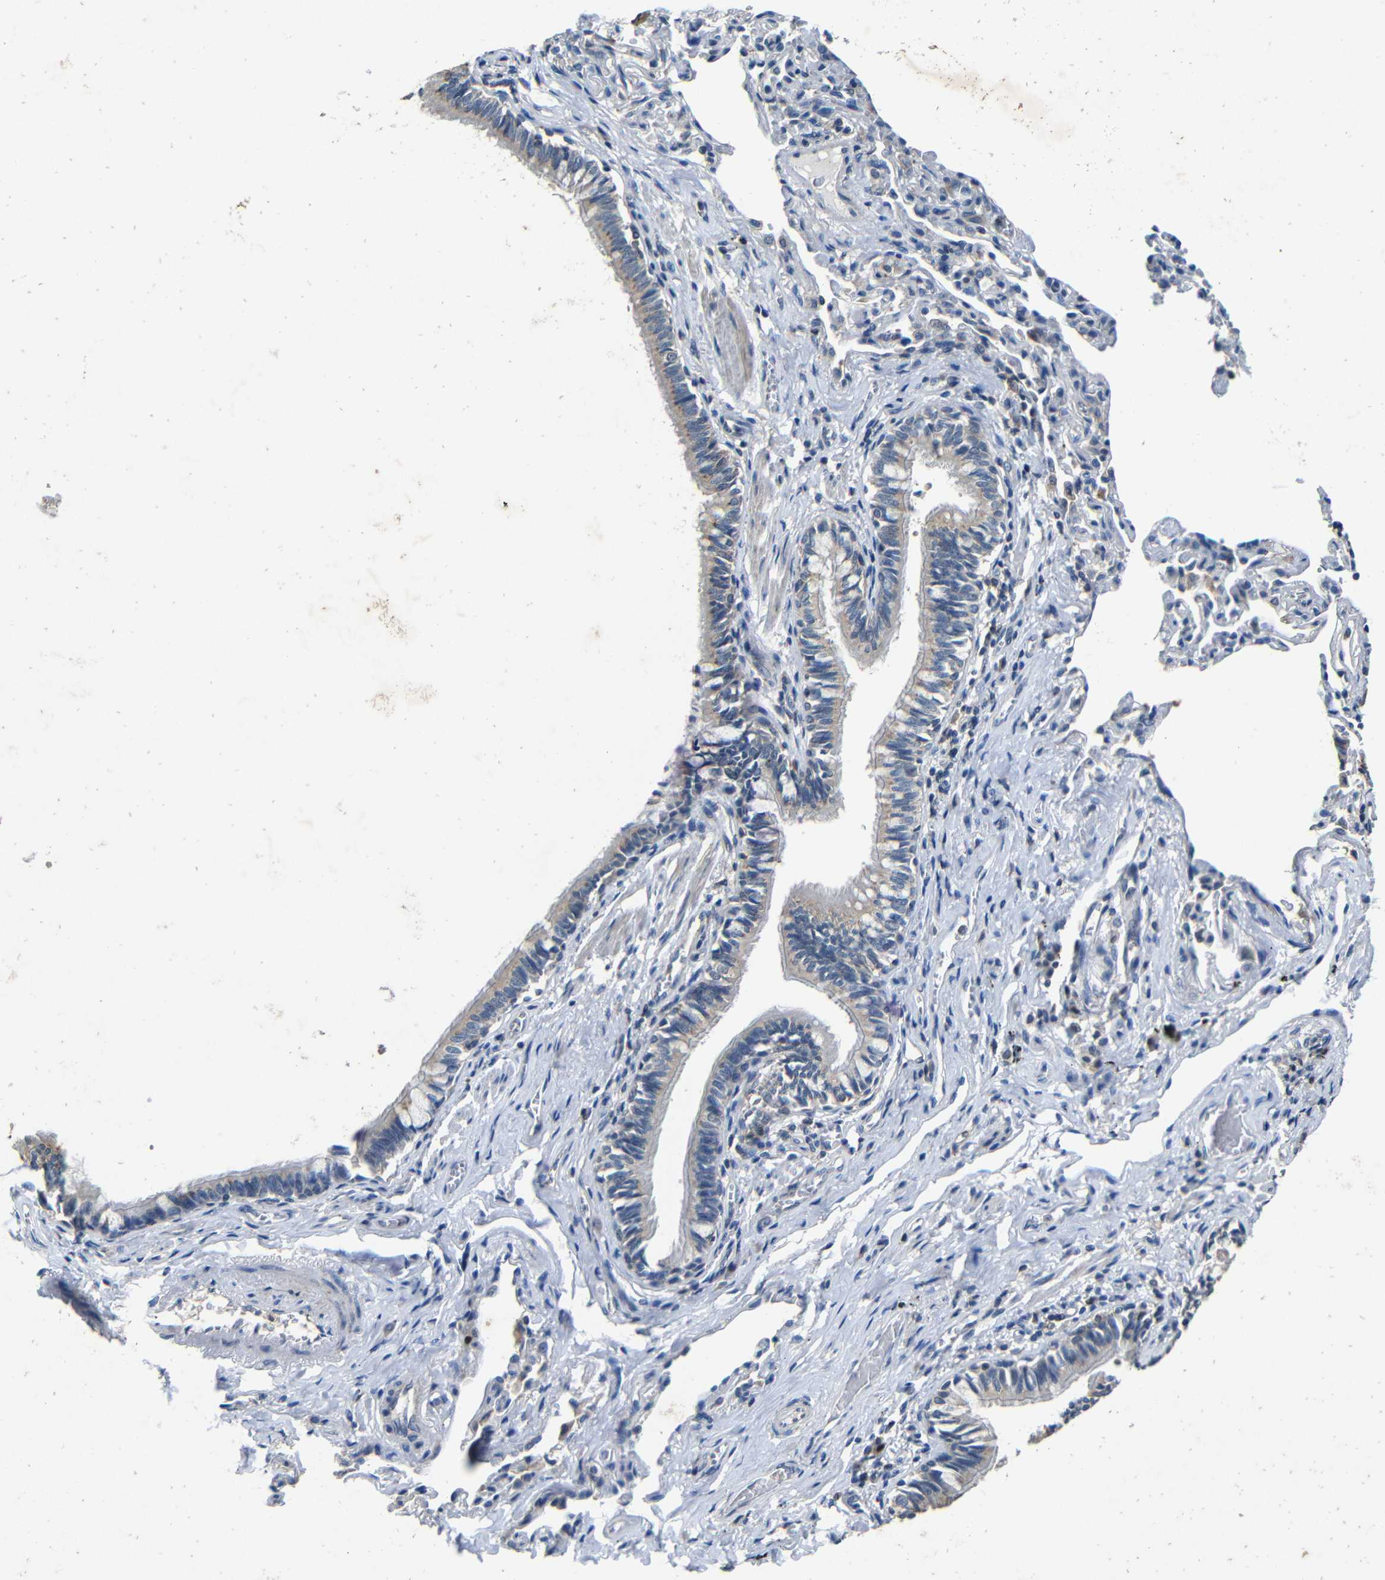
{"staining": {"intensity": "weak", "quantity": "25%-75%", "location": "cytoplasmic/membranous"}, "tissue": "bronchus", "cell_type": "Respiratory epithelial cells", "image_type": "normal", "snomed": [{"axis": "morphology", "description": "Normal tissue, NOS"}, {"axis": "topography", "description": "Bronchus"}, {"axis": "topography", "description": "Lung"}], "caption": "An immunohistochemistry image of unremarkable tissue is shown. Protein staining in brown shows weak cytoplasmic/membranous positivity in bronchus within respiratory epithelial cells. The staining was performed using DAB, with brown indicating positive protein expression. Nuclei are stained blue with hematoxylin.", "gene": "C6orf89", "patient": {"sex": "male", "age": 64}}